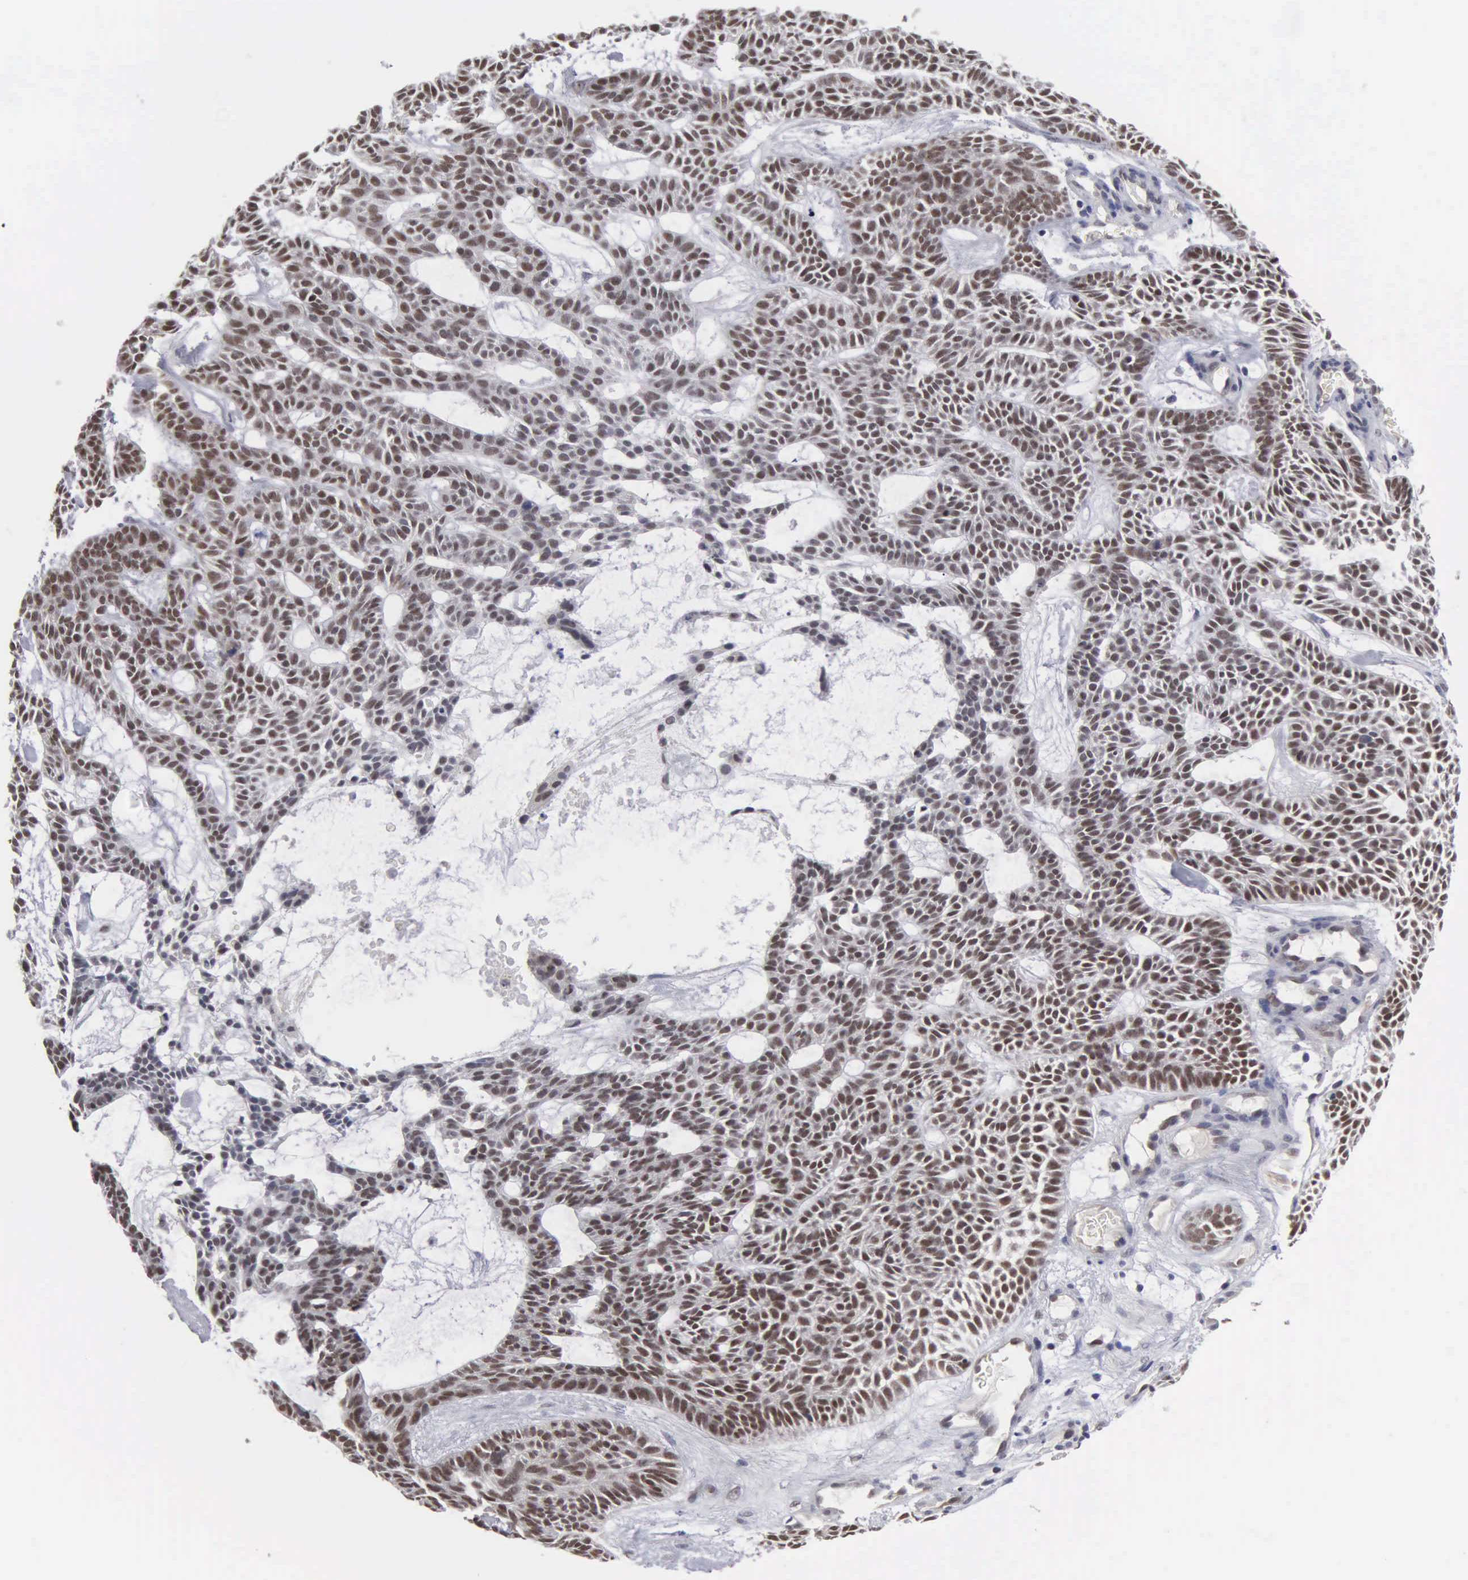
{"staining": {"intensity": "moderate", "quantity": ">75%", "location": "nuclear"}, "tissue": "skin cancer", "cell_type": "Tumor cells", "image_type": "cancer", "snomed": [{"axis": "morphology", "description": "Basal cell carcinoma"}, {"axis": "topography", "description": "Skin"}], "caption": "This photomicrograph displays IHC staining of skin basal cell carcinoma, with medium moderate nuclear expression in approximately >75% of tumor cells.", "gene": "ZBTB33", "patient": {"sex": "male", "age": 75}}